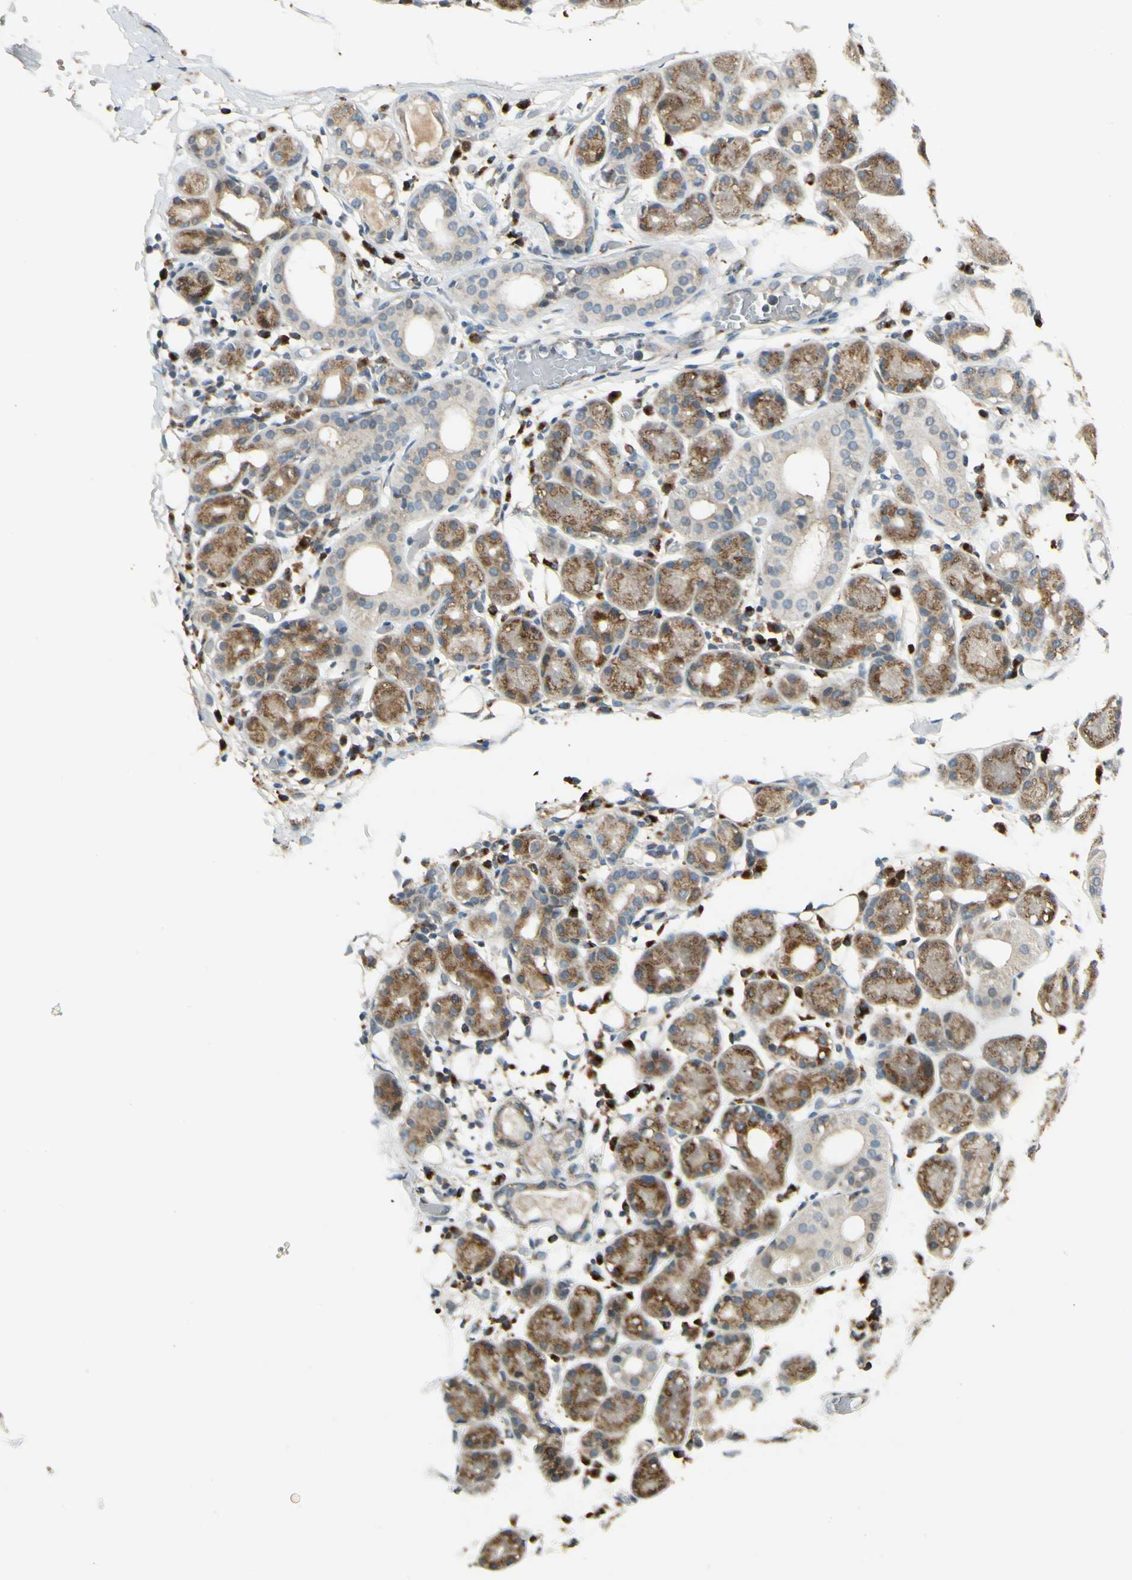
{"staining": {"intensity": "moderate", "quantity": ">75%", "location": "cytoplasmic/membranous"}, "tissue": "salivary gland", "cell_type": "Glandular cells", "image_type": "normal", "snomed": [{"axis": "morphology", "description": "Normal tissue, NOS"}, {"axis": "topography", "description": "Salivary gland"}, {"axis": "topography", "description": "Peripheral nerve tissue"}], "caption": "Immunohistochemical staining of benign salivary gland exhibits medium levels of moderate cytoplasmic/membranous staining in approximately >75% of glandular cells.", "gene": "MANSC1", "patient": {"sex": "male", "age": 62}}